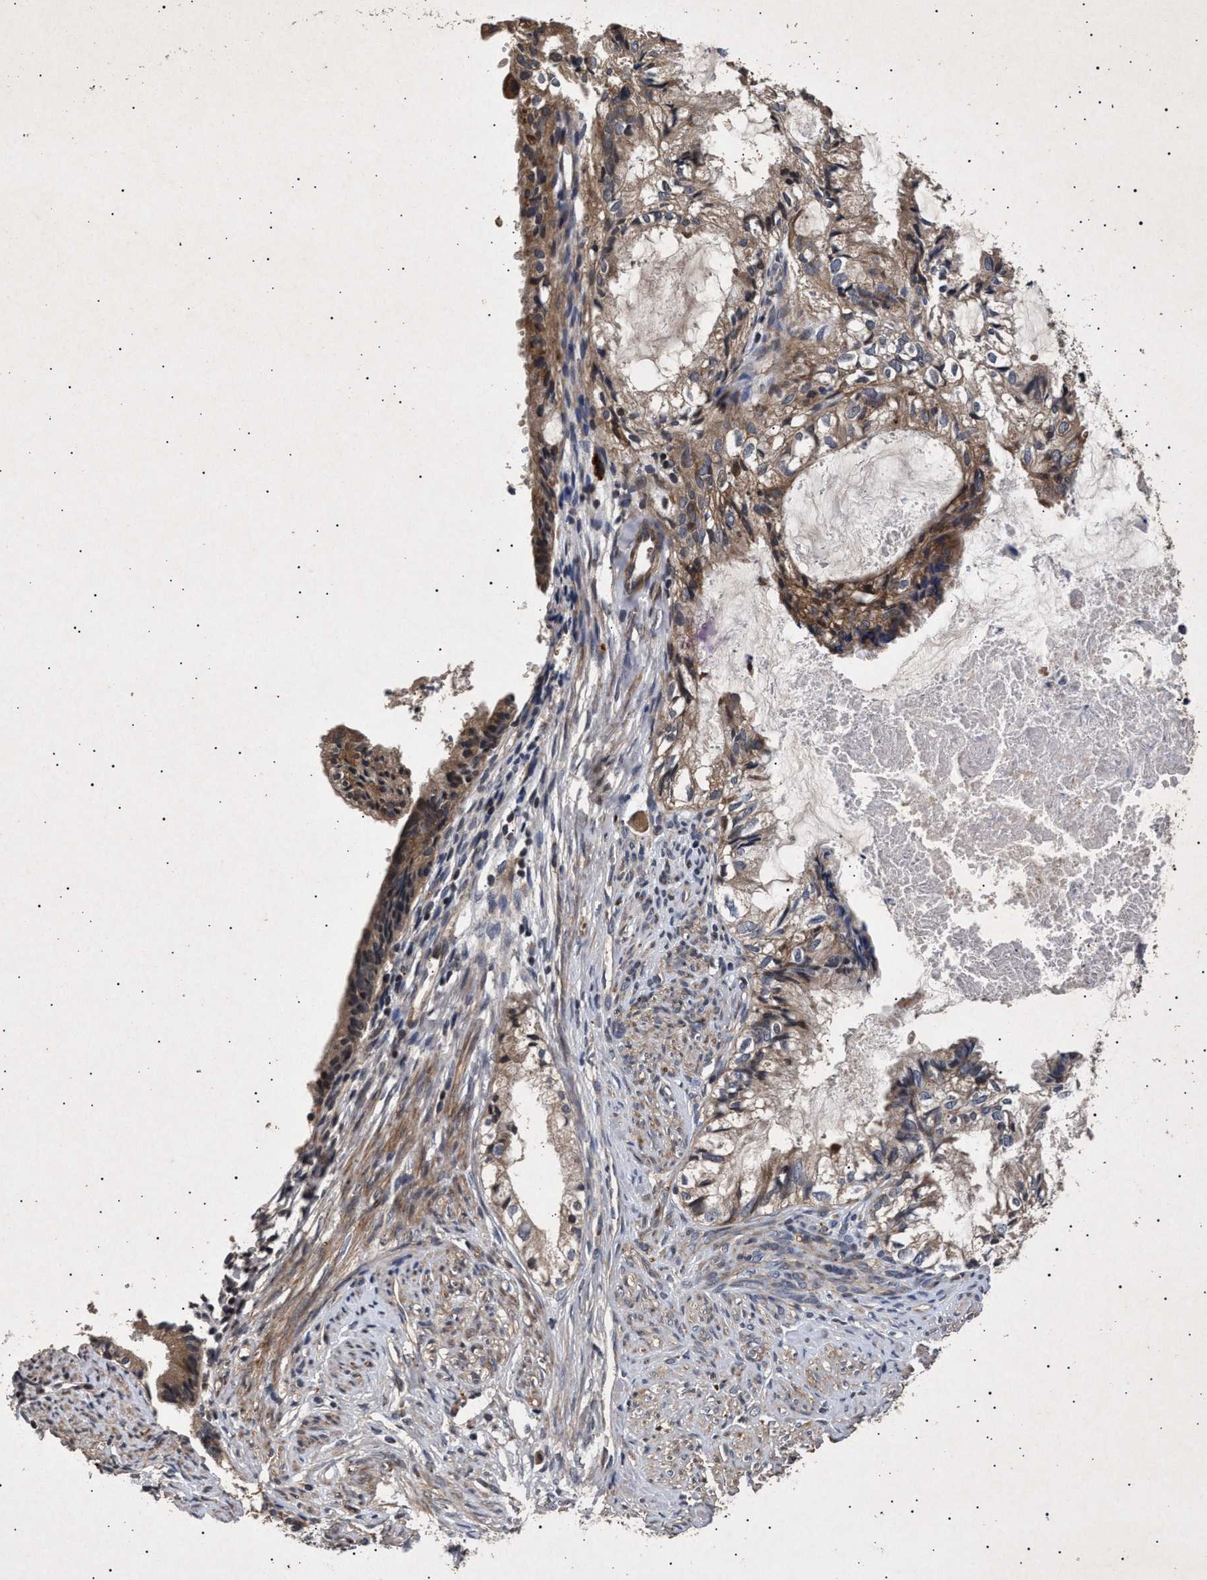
{"staining": {"intensity": "moderate", "quantity": ">75%", "location": "cytoplasmic/membranous"}, "tissue": "cervical cancer", "cell_type": "Tumor cells", "image_type": "cancer", "snomed": [{"axis": "morphology", "description": "Normal tissue, NOS"}, {"axis": "morphology", "description": "Adenocarcinoma, NOS"}, {"axis": "topography", "description": "Cervix"}, {"axis": "topography", "description": "Endometrium"}], "caption": "Protein staining of cervical cancer (adenocarcinoma) tissue displays moderate cytoplasmic/membranous expression in approximately >75% of tumor cells.", "gene": "ITGB5", "patient": {"sex": "female", "age": 86}}